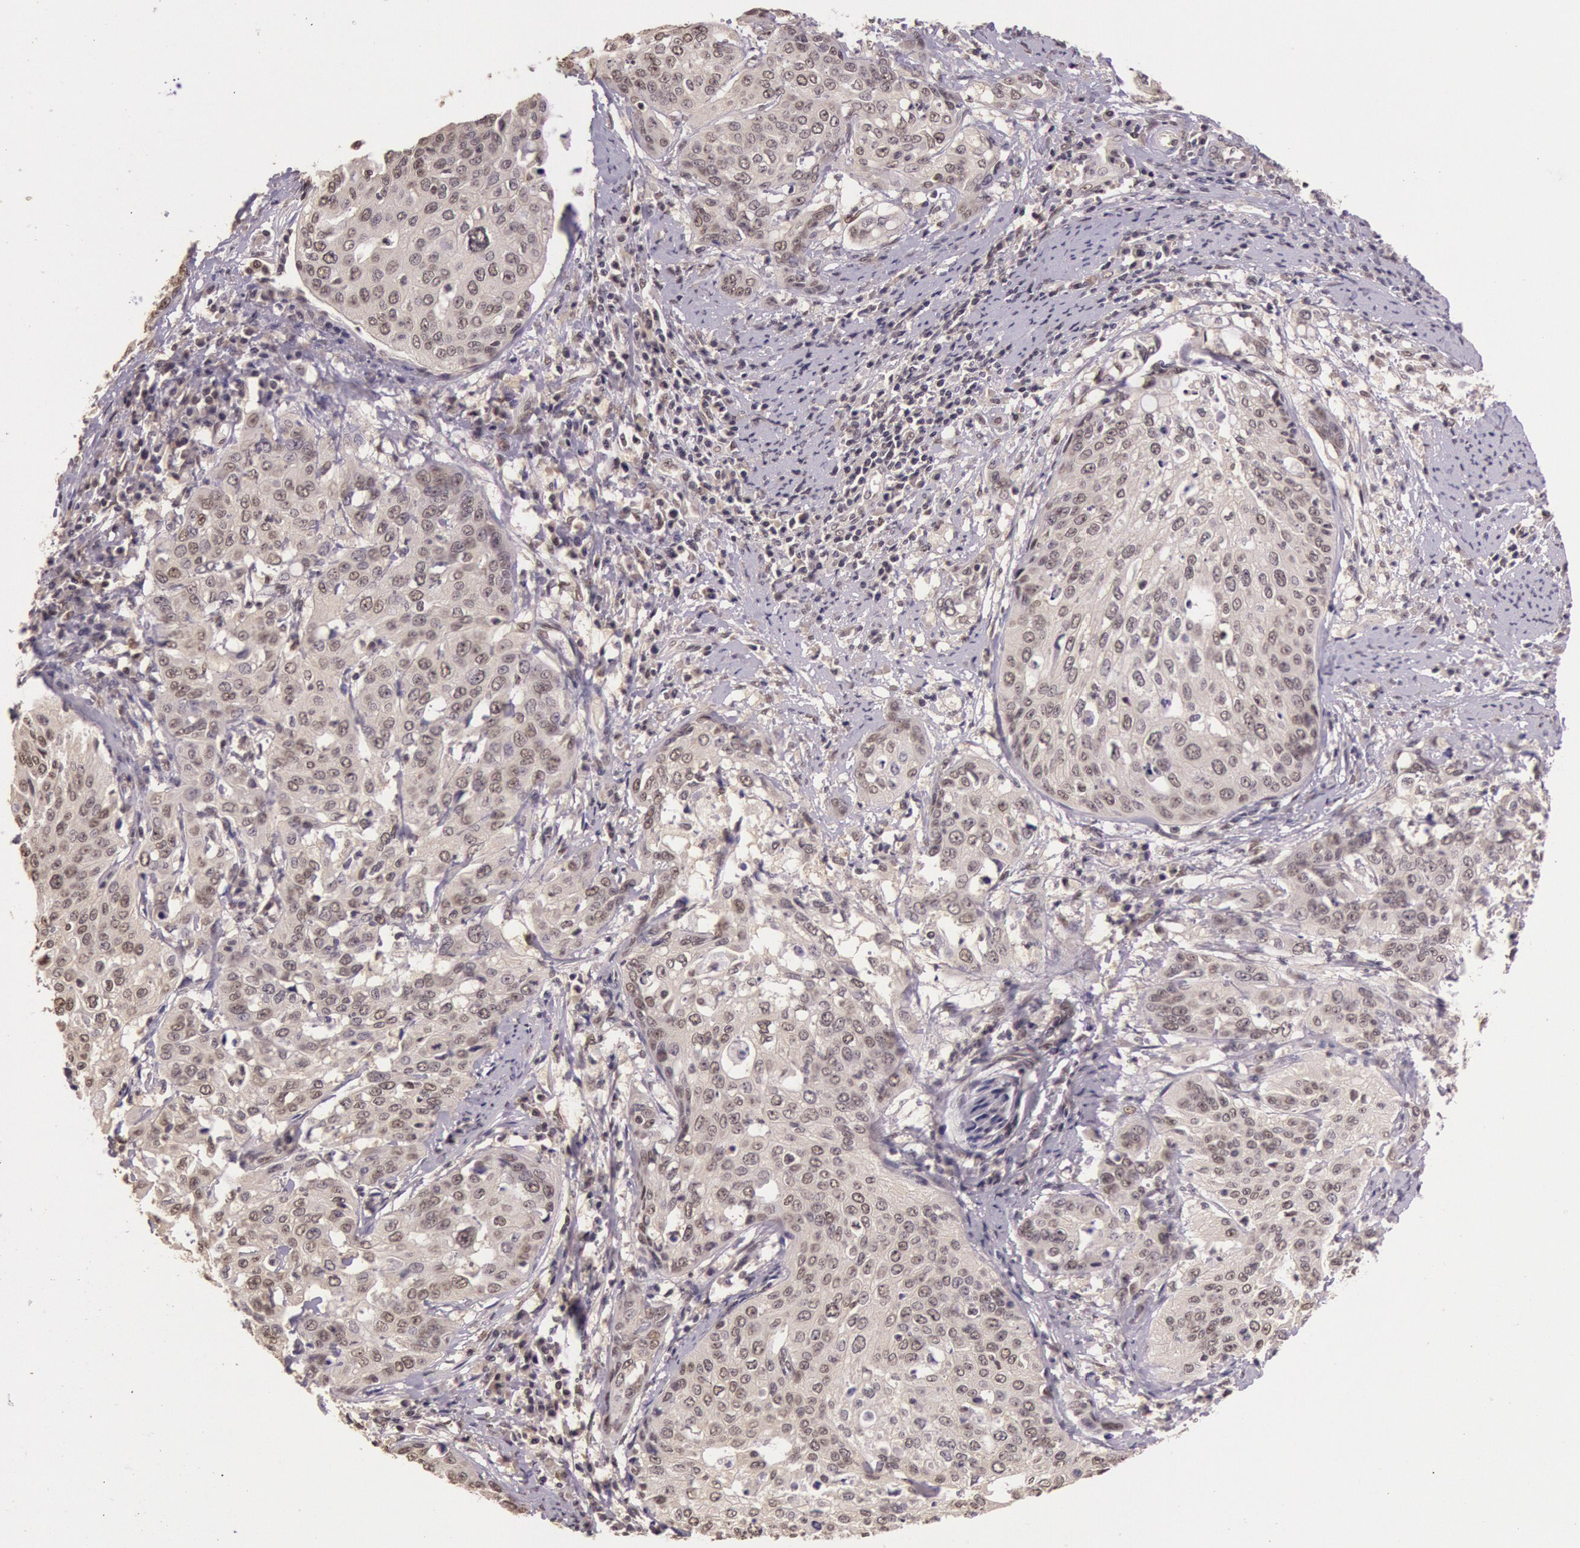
{"staining": {"intensity": "weak", "quantity": "25%-75%", "location": "cytoplasmic/membranous,nuclear"}, "tissue": "cervical cancer", "cell_type": "Tumor cells", "image_type": "cancer", "snomed": [{"axis": "morphology", "description": "Squamous cell carcinoma, NOS"}, {"axis": "topography", "description": "Cervix"}], "caption": "This histopathology image shows squamous cell carcinoma (cervical) stained with IHC to label a protein in brown. The cytoplasmic/membranous and nuclear of tumor cells show weak positivity for the protein. Nuclei are counter-stained blue.", "gene": "RTL10", "patient": {"sex": "female", "age": 41}}